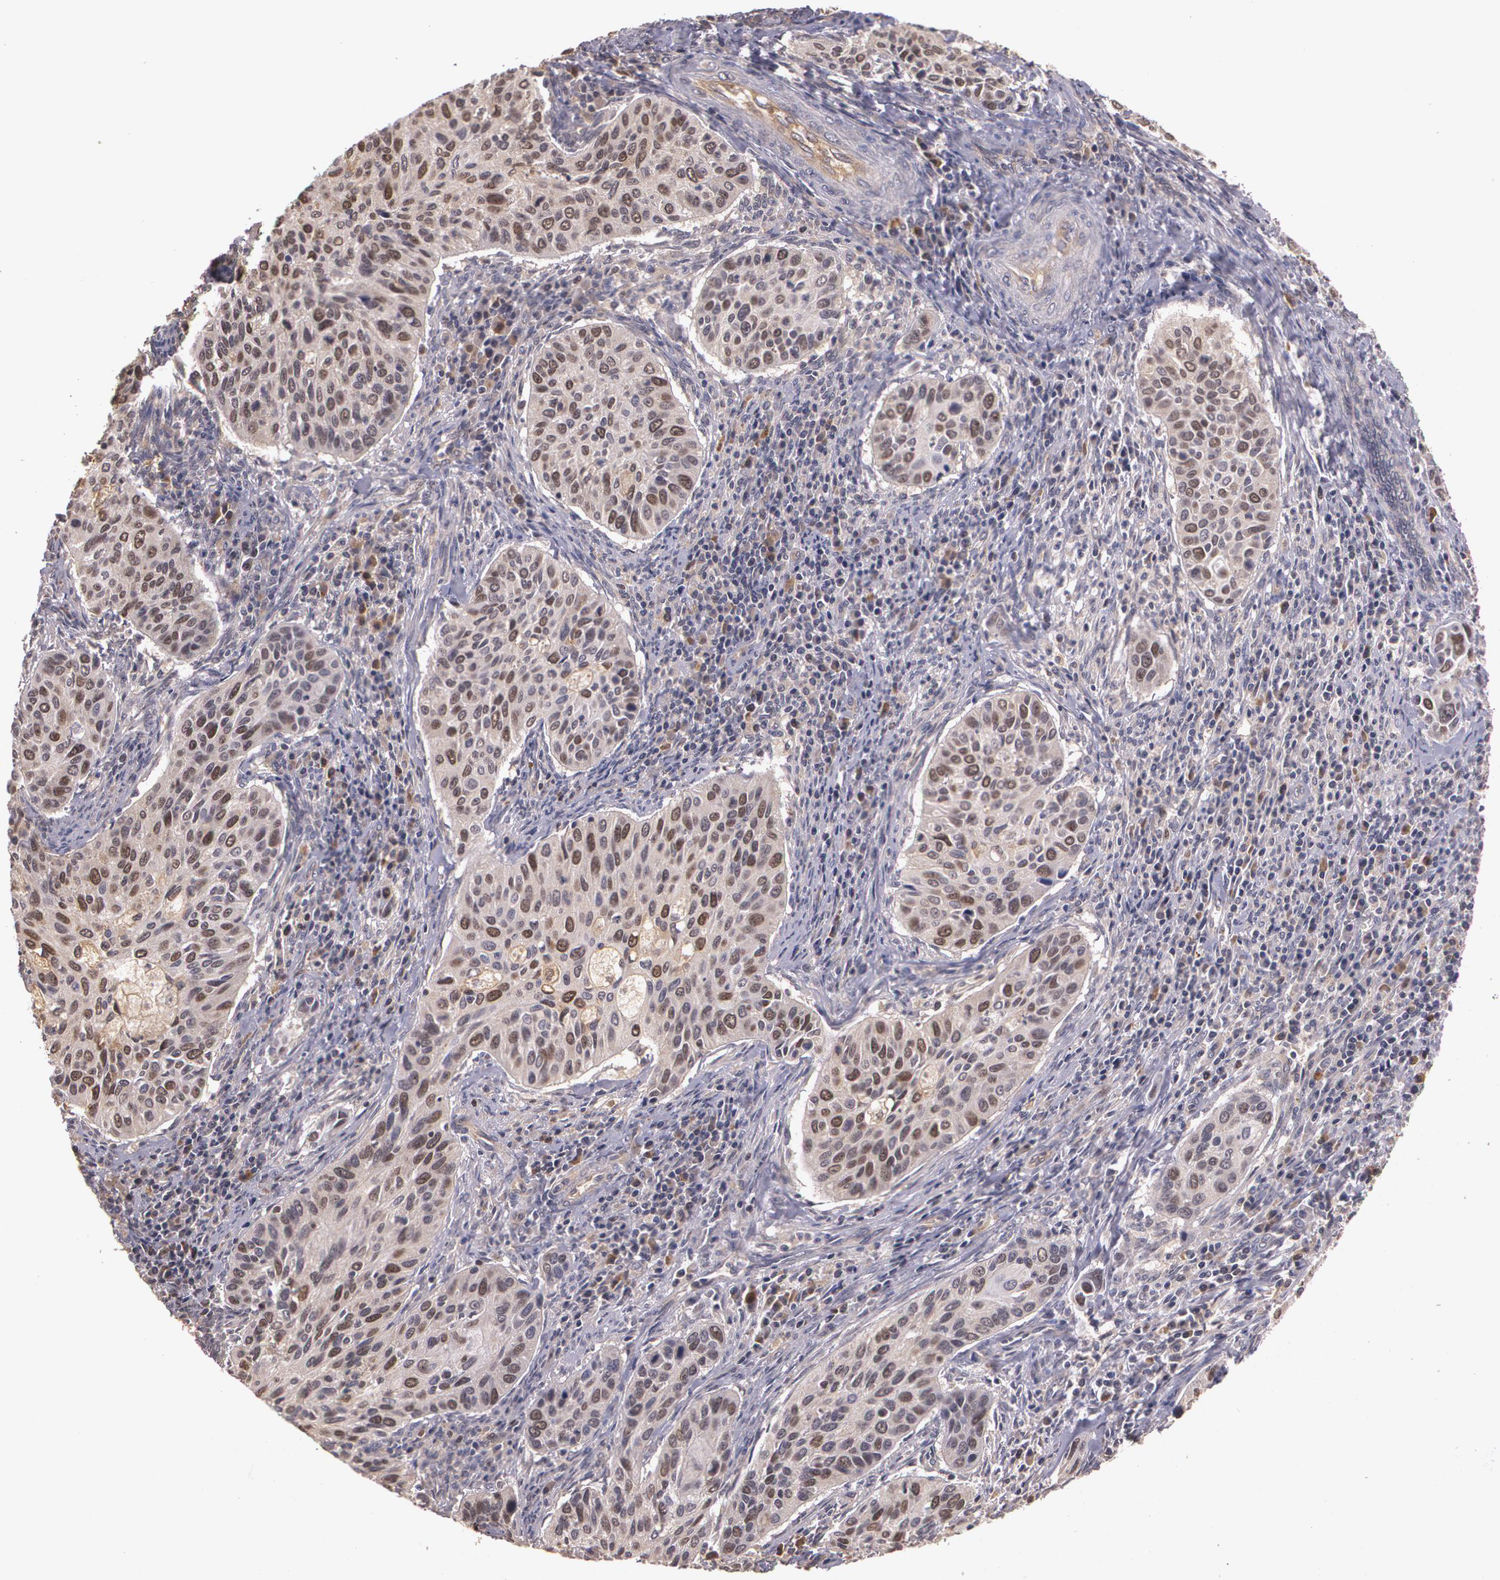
{"staining": {"intensity": "moderate", "quantity": ">75%", "location": "cytoplasmic/membranous,nuclear"}, "tissue": "cervical cancer", "cell_type": "Tumor cells", "image_type": "cancer", "snomed": [{"axis": "morphology", "description": "Adenocarcinoma, NOS"}, {"axis": "topography", "description": "Cervix"}], "caption": "Immunohistochemical staining of cervical adenocarcinoma shows medium levels of moderate cytoplasmic/membranous and nuclear staining in about >75% of tumor cells.", "gene": "BRCA1", "patient": {"sex": "female", "age": 29}}